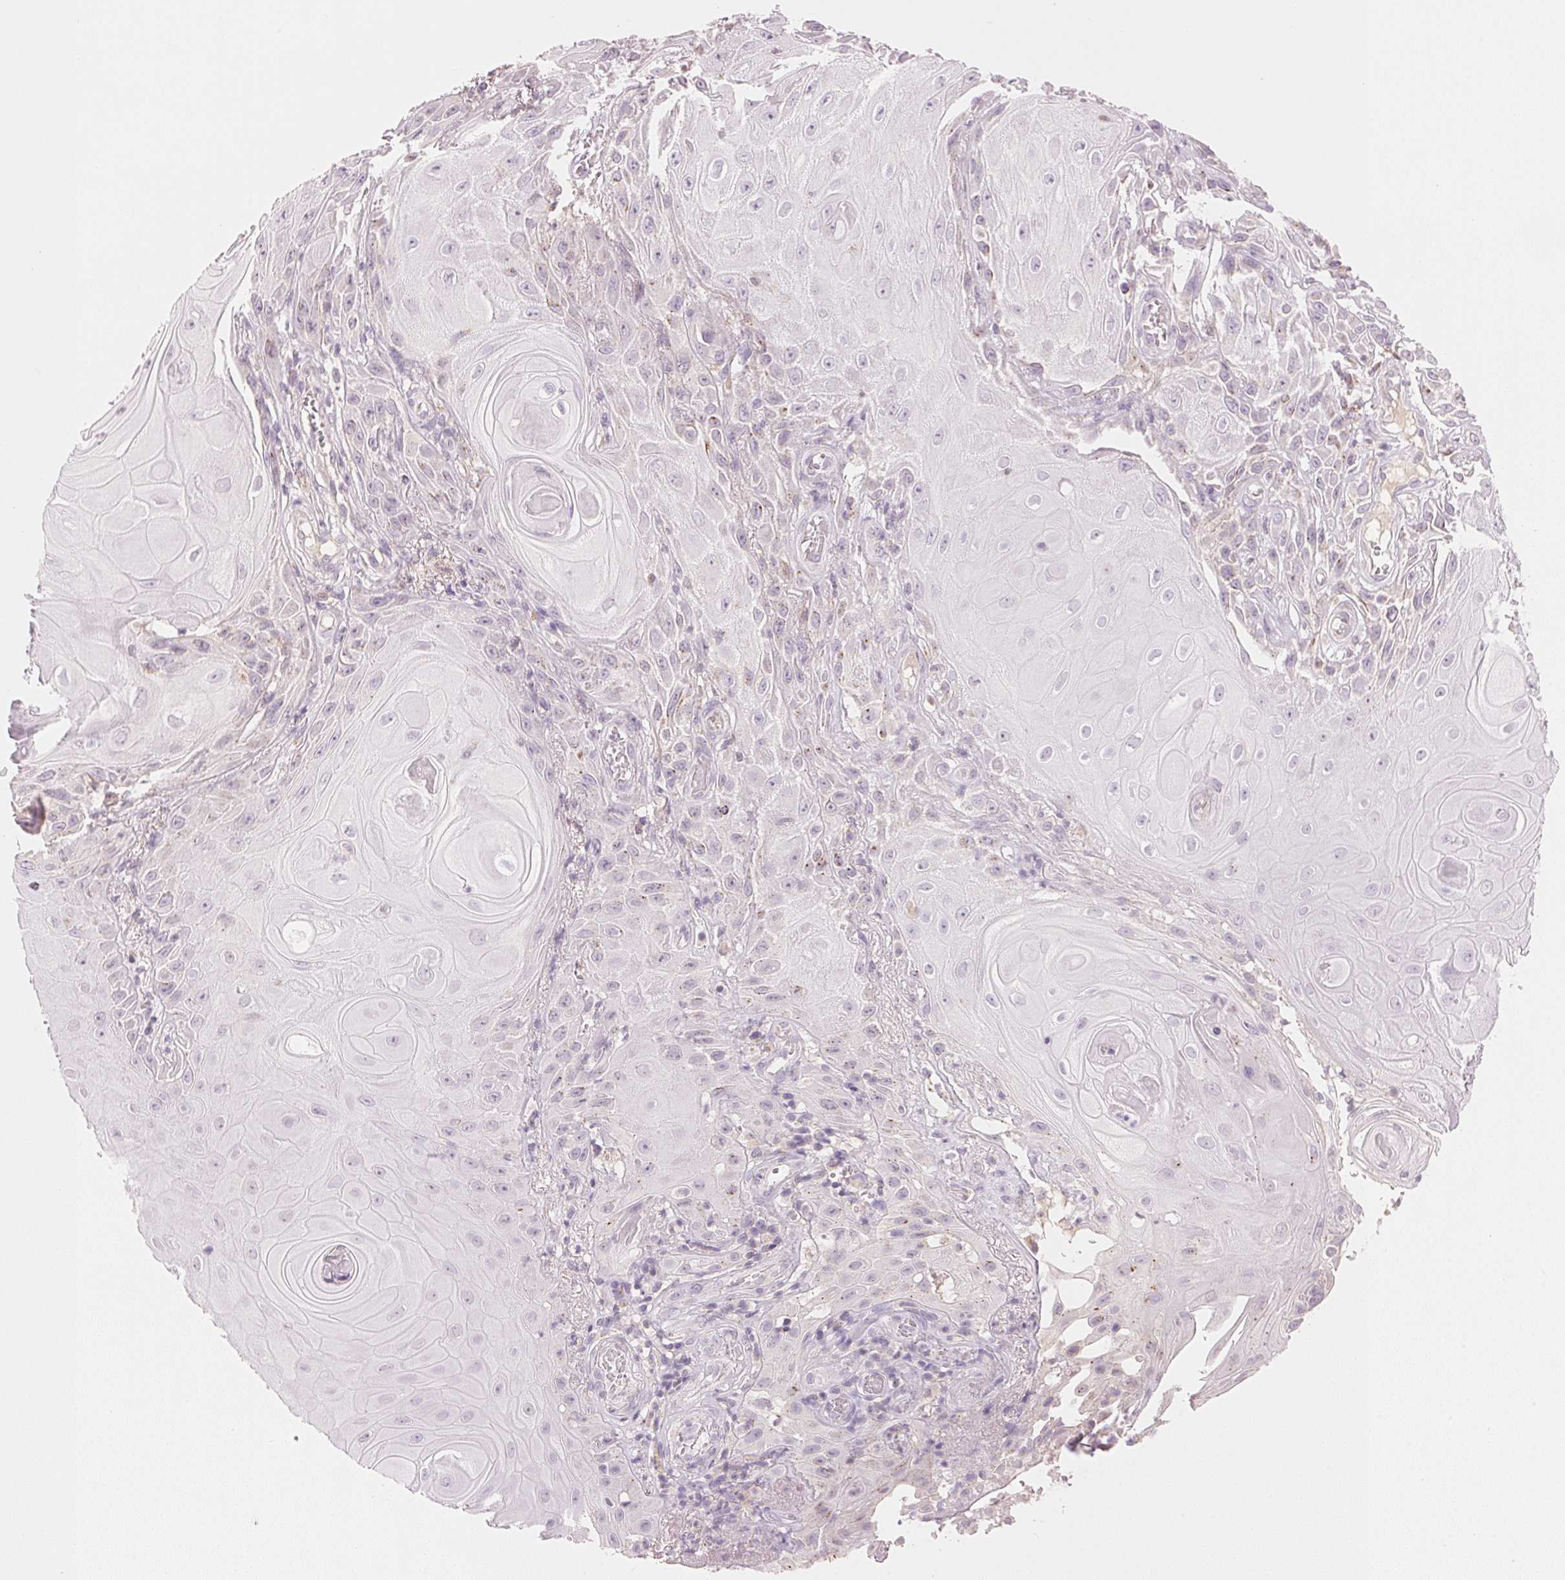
{"staining": {"intensity": "negative", "quantity": "none", "location": "none"}, "tissue": "skin cancer", "cell_type": "Tumor cells", "image_type": "cancer", "snomed": [{"axis": "morphology", "description": "Squamous cell carcinoma, NOS"}, {"axis": "topography", "description": "Skin"}], "caption": "Human squamous cell carcinoma (skin) stained for a protein using immunohistochemistry exhibits no positivity in tumor cells.", "gene": "HOXB13", "patient": {"sex": "male", "age": 62}}